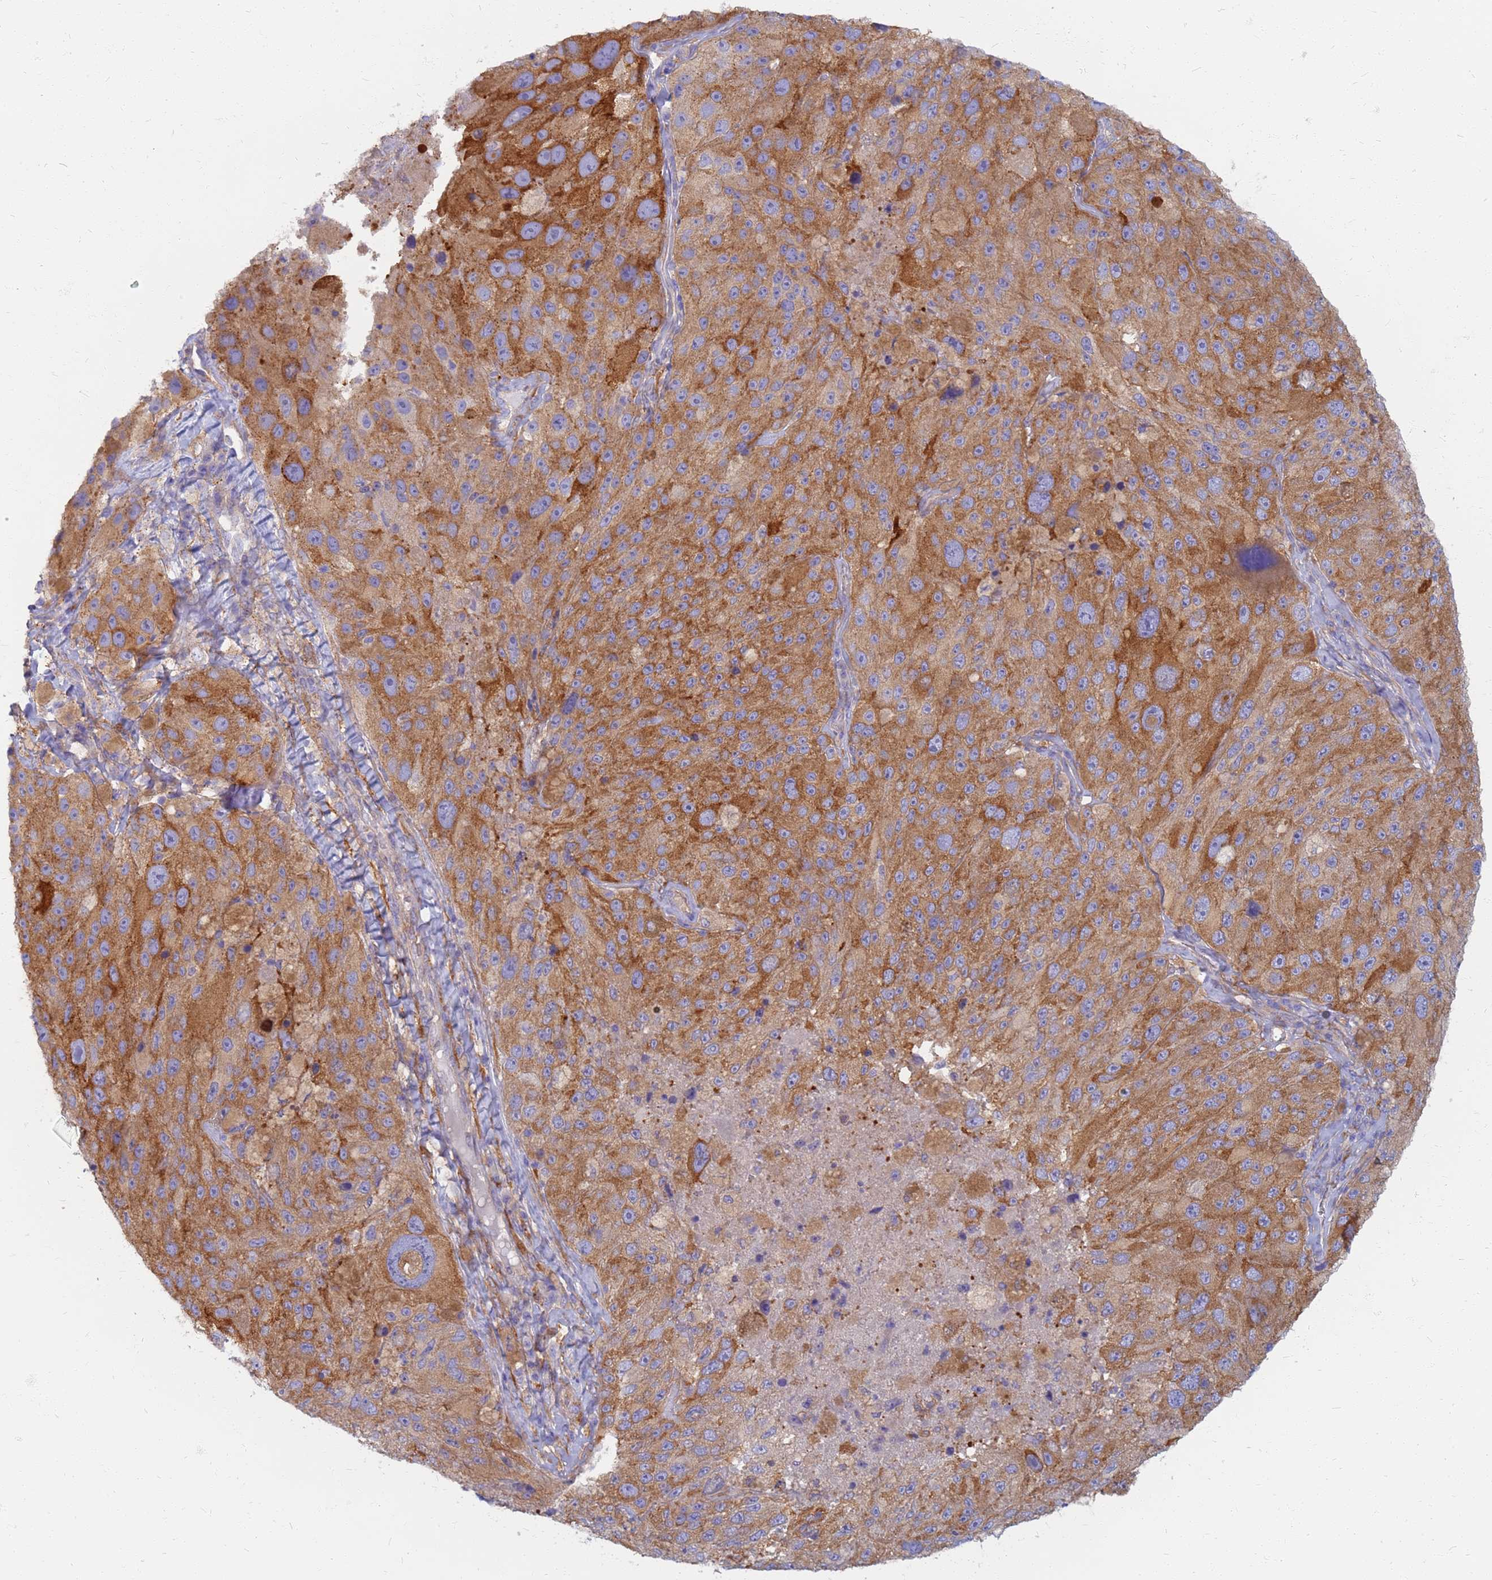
{"staining": {"intensity": "strong", "quantity": ">75%", "location": "cytoplasmic/membranous"}, "tissue": "melanoma", "cell_type": "Tumor cells", "image_type": "cancer", "snomed": [{"axis": "morphology", "description": "Malignant melanoma, Metastatic site"}, {"axis": "topography", "description": "Lymph node"}], "caption": "A micrograph of malignant melanoma (metastatic site) stained for a protein reveals strong cytoplasmic/membranous brown staining in tumor cells. The protein is stained brown, and the nuclei are stained in blue (DAB (3,3'-diaminobenzidine) IHC with brightfield microscopy, high magnification).", "gene": "EEA1", "patient": {"sex": "male", "age": 62}}